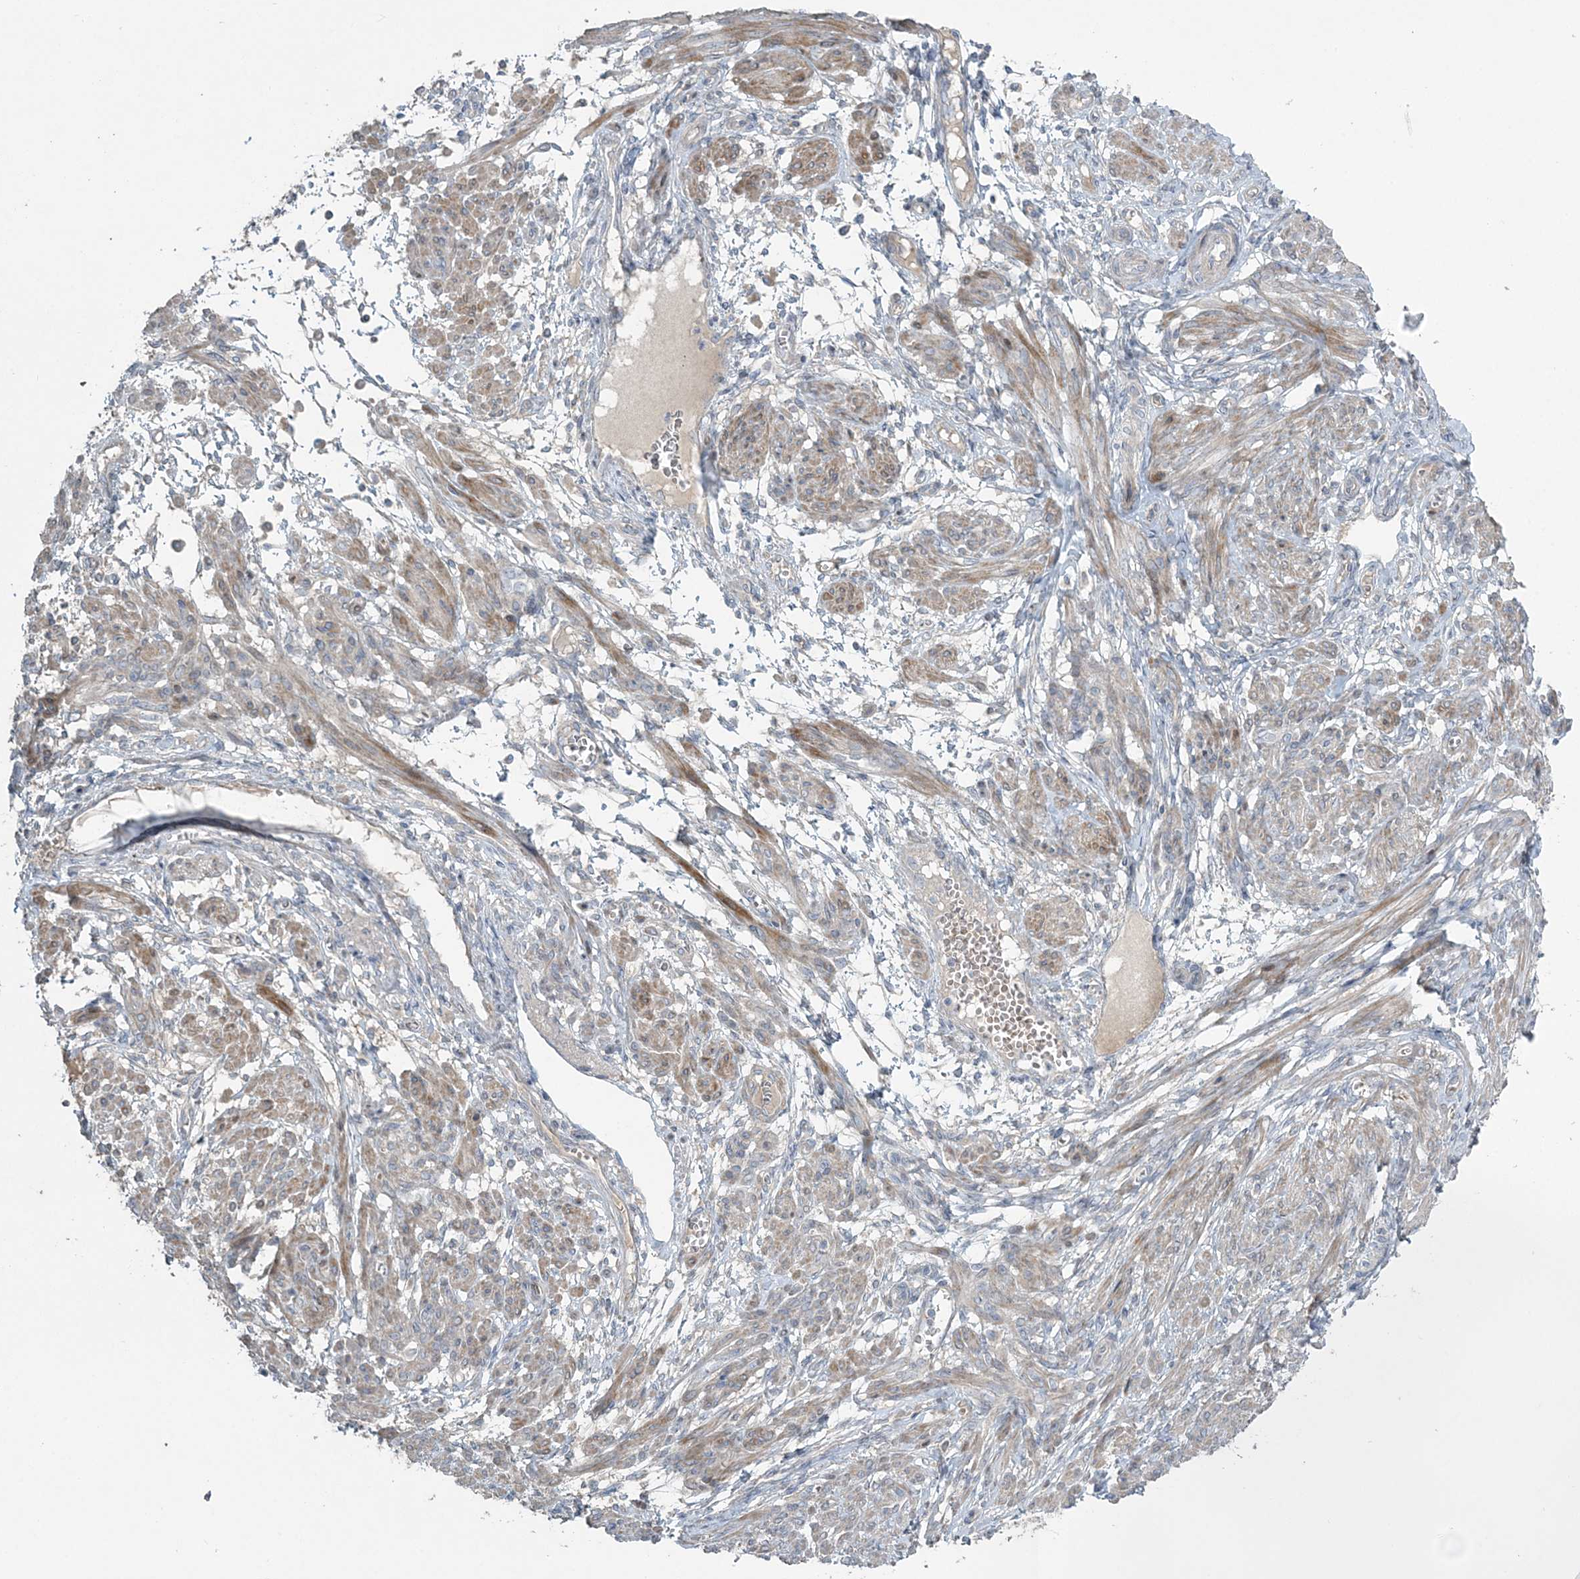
{"staining": {"intensity": "weak", "quantity": "25%-75%", "location": "cytoplasmic/membranous"}, "tissue": "smooth muscle", "cell_type": "Smooth muscle cells", "image_type": "normal", "snomed": [{"axis": "morphology", "description": "Normal tissue, NOS"}, {"axis": "topography", "description": "Smooth muscle"}], "caption": "Immunohistochemistry (IHC) staining of unremarkable smooth muscle, which displays low levels of weak cytoplasmic/membranous positivity in approximately 25%-75% of smooth muscle cells indicating weak cytoplasmic/membranous protein expression. The staining was performed using DAB (brown) for protein detection and nuclei were counterstained in hematoxylin (blue).", "gene": "SLC4A10", "patient": {"sex": "female", "age": 39}}